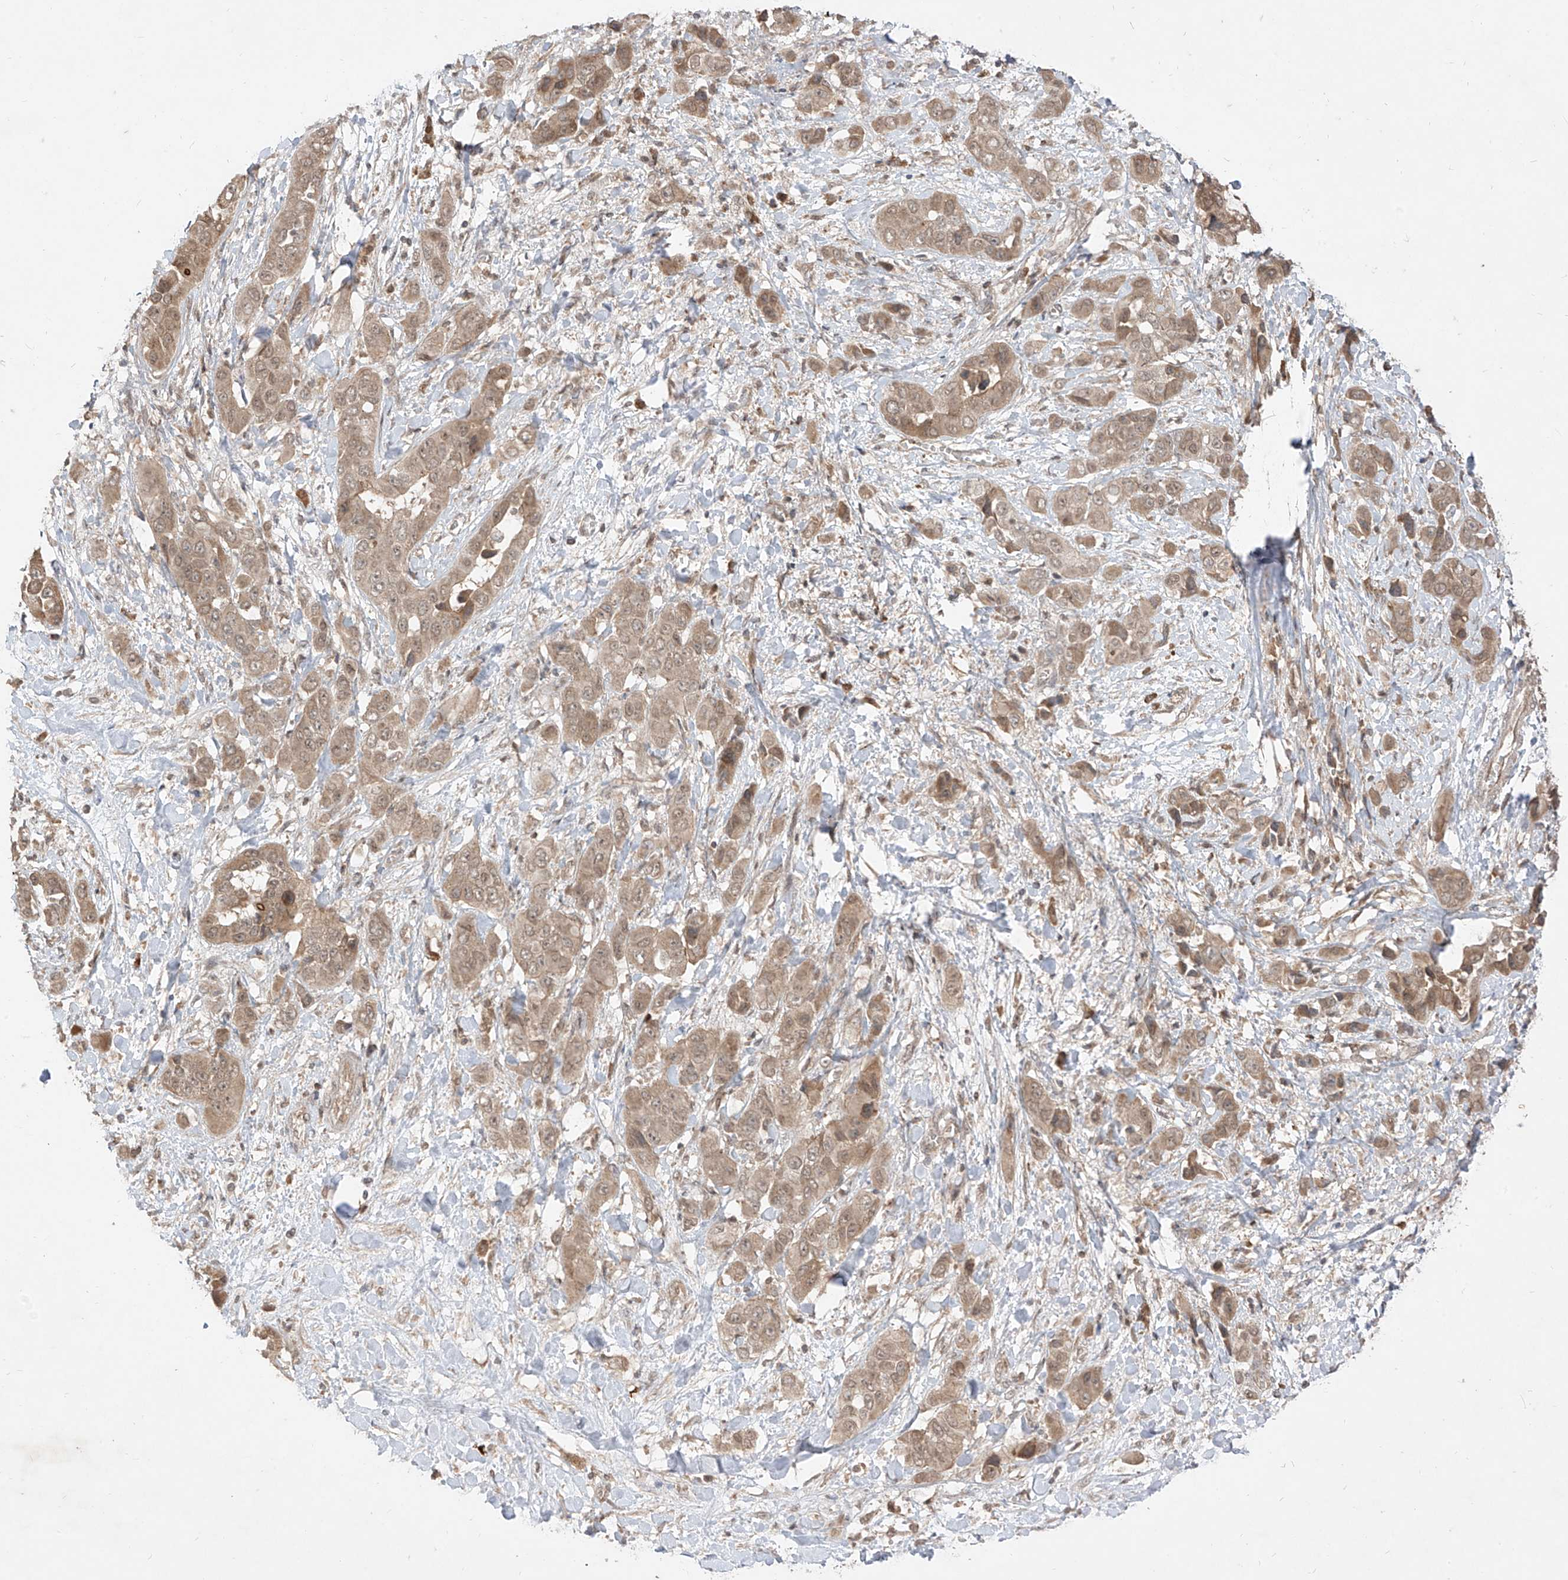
{"staining": {"intensity": "moderate", "quantity": ">75%", "location": "cytoplasmic/membranous,nuclear"}, "tissue": "liver cancer", "cell_type": "Tumor cells", "image_type": "cancer", "snomed": [{"axis": "morphology", "description": "Cholangiocarcinoma"}, {"axis": "topography", "description": "Liver"}], "caption": "Protein analysis of liver cholangiocarcinoma tissue displays moderate cytoplasmic/membranous and nuclear staining in about >75% of tumor cells.", "gene": "LCOR", "patient": {"sex": "female", "age": 52}}